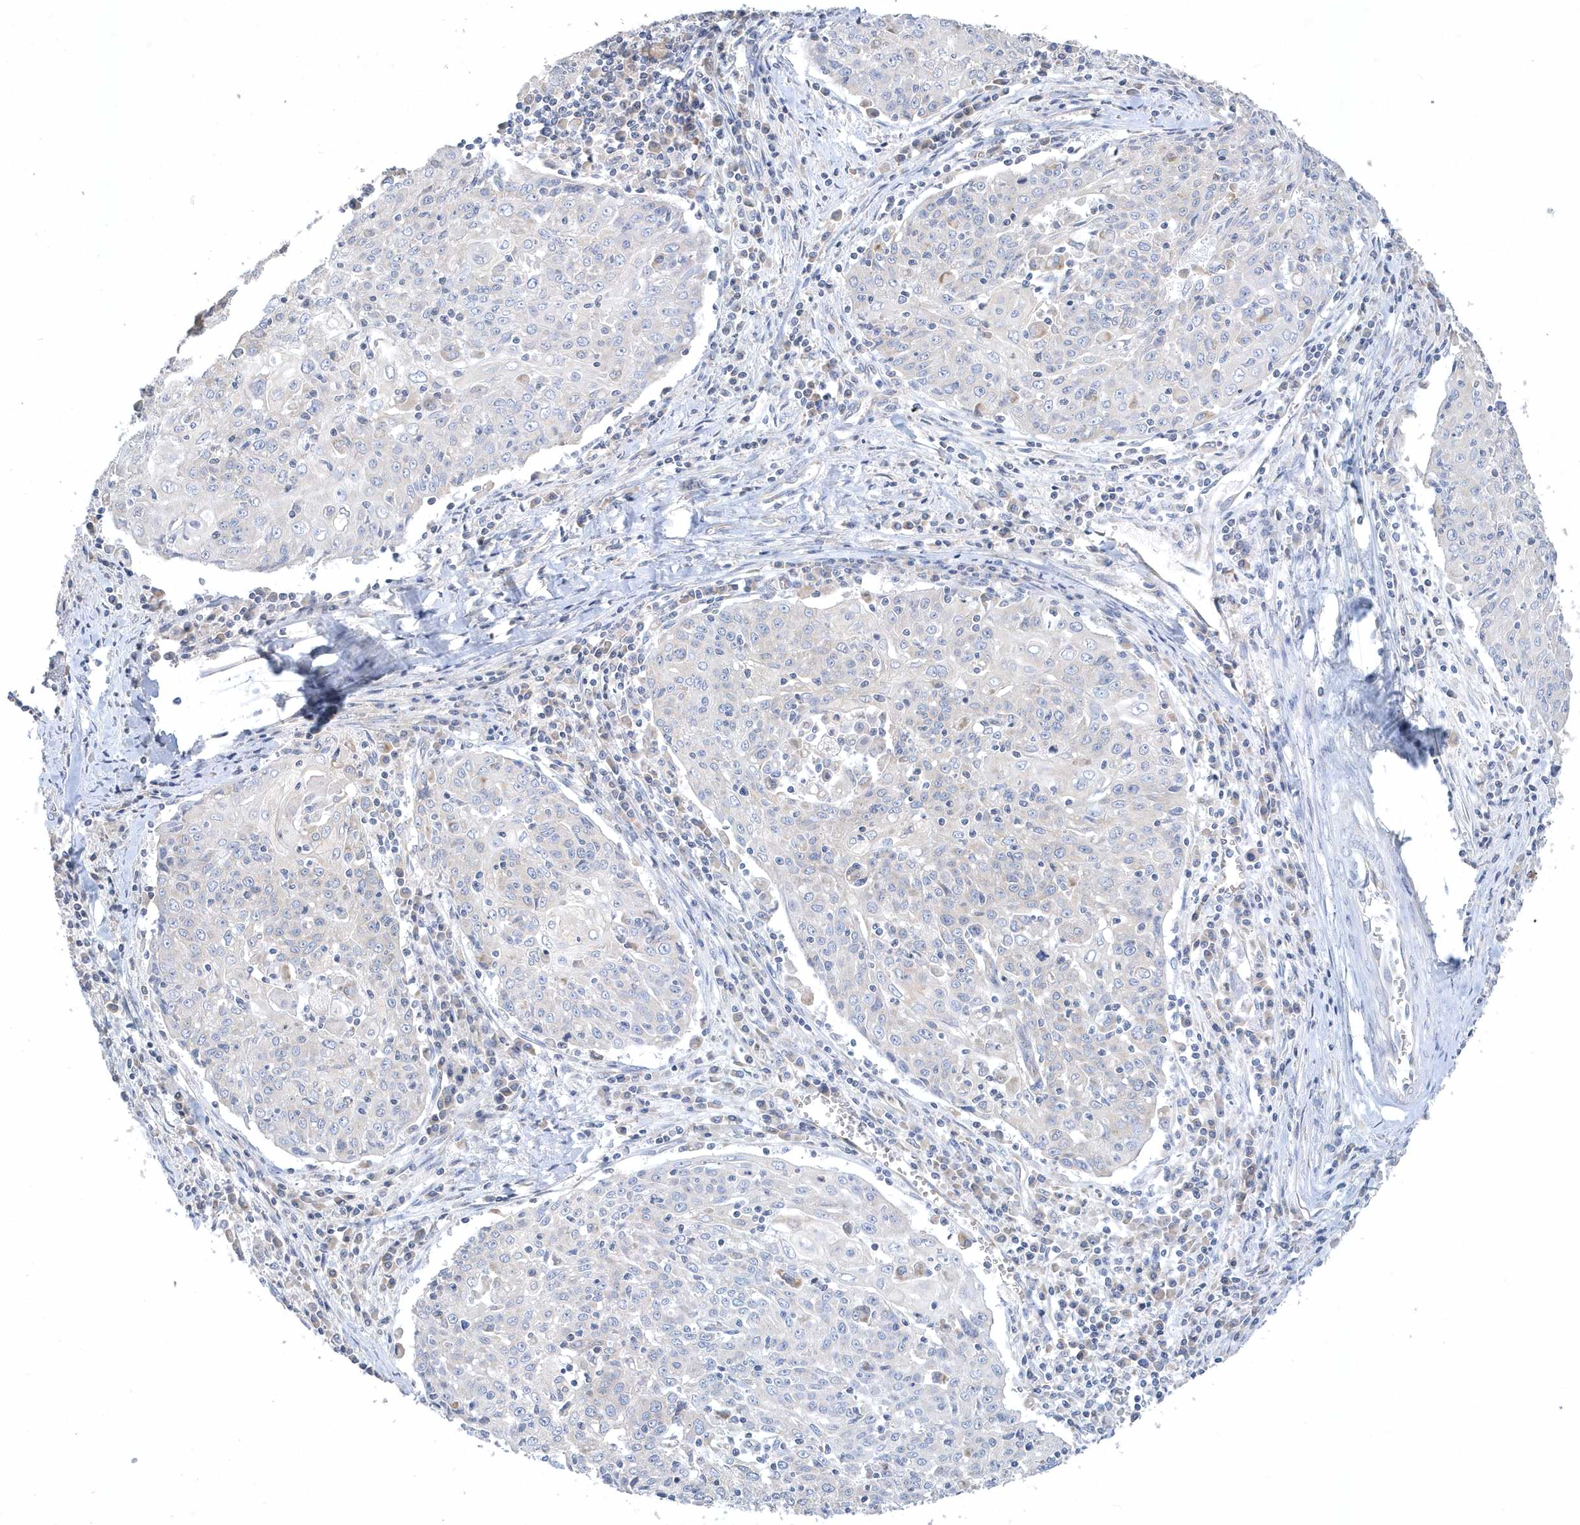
{"staining": {"intensity": "negative", "quantity": "none", "location": "none"}, "tissue": "cervical cancer", "cell_type": "Tumor cells", "image_type": "cancer", "snomed": [{"axis": "morphology", "description": "Squamous cell carcinoma, NOS"}, {"axis": "topography", "description": "Cervix"}], "caption": "Immunohistochemical staining of human cervical cancer reveals no significant staining in tumor cells.", "gene": "DGAT1", "patient": {"sex": "female", "age": 48}}